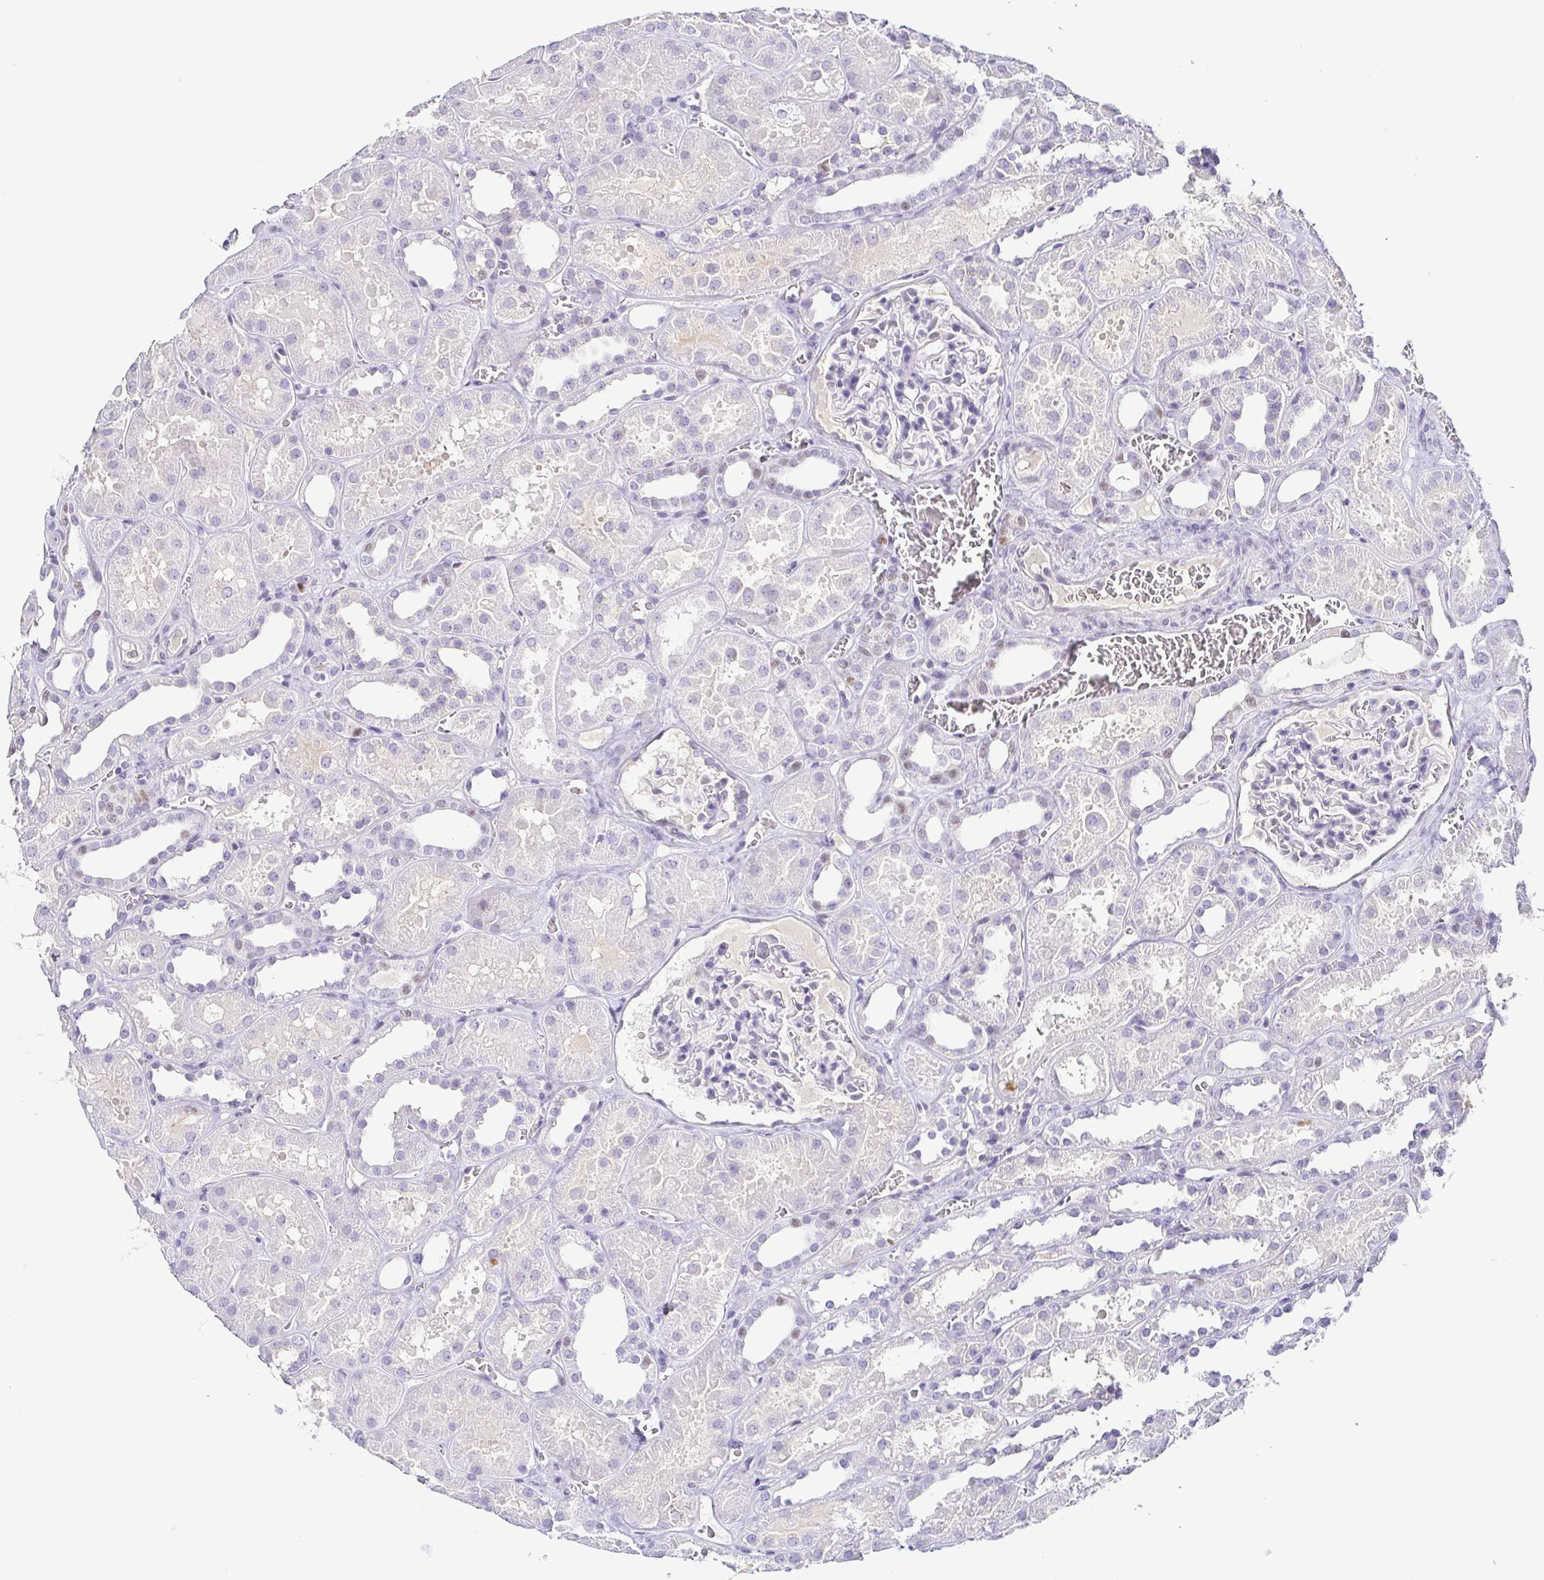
{"staining": {"intensity": "negative", "quantity": "none", "location": "none"}, "tissue": "kidney", "cell_type": "Cells in glomeruli", "image_type": "normal", "snomed": [{"axis": "morphology", "description": "Normal tissue, NOS"}, {"axis": "topography", "description": "Kidney"}], "caption": "Normal kidney was stained to show a protein in brown. There is no significant expression in cells in glomeruli.", "gene": "TCF3", "patient": {"sex": "female", "age": 41}}